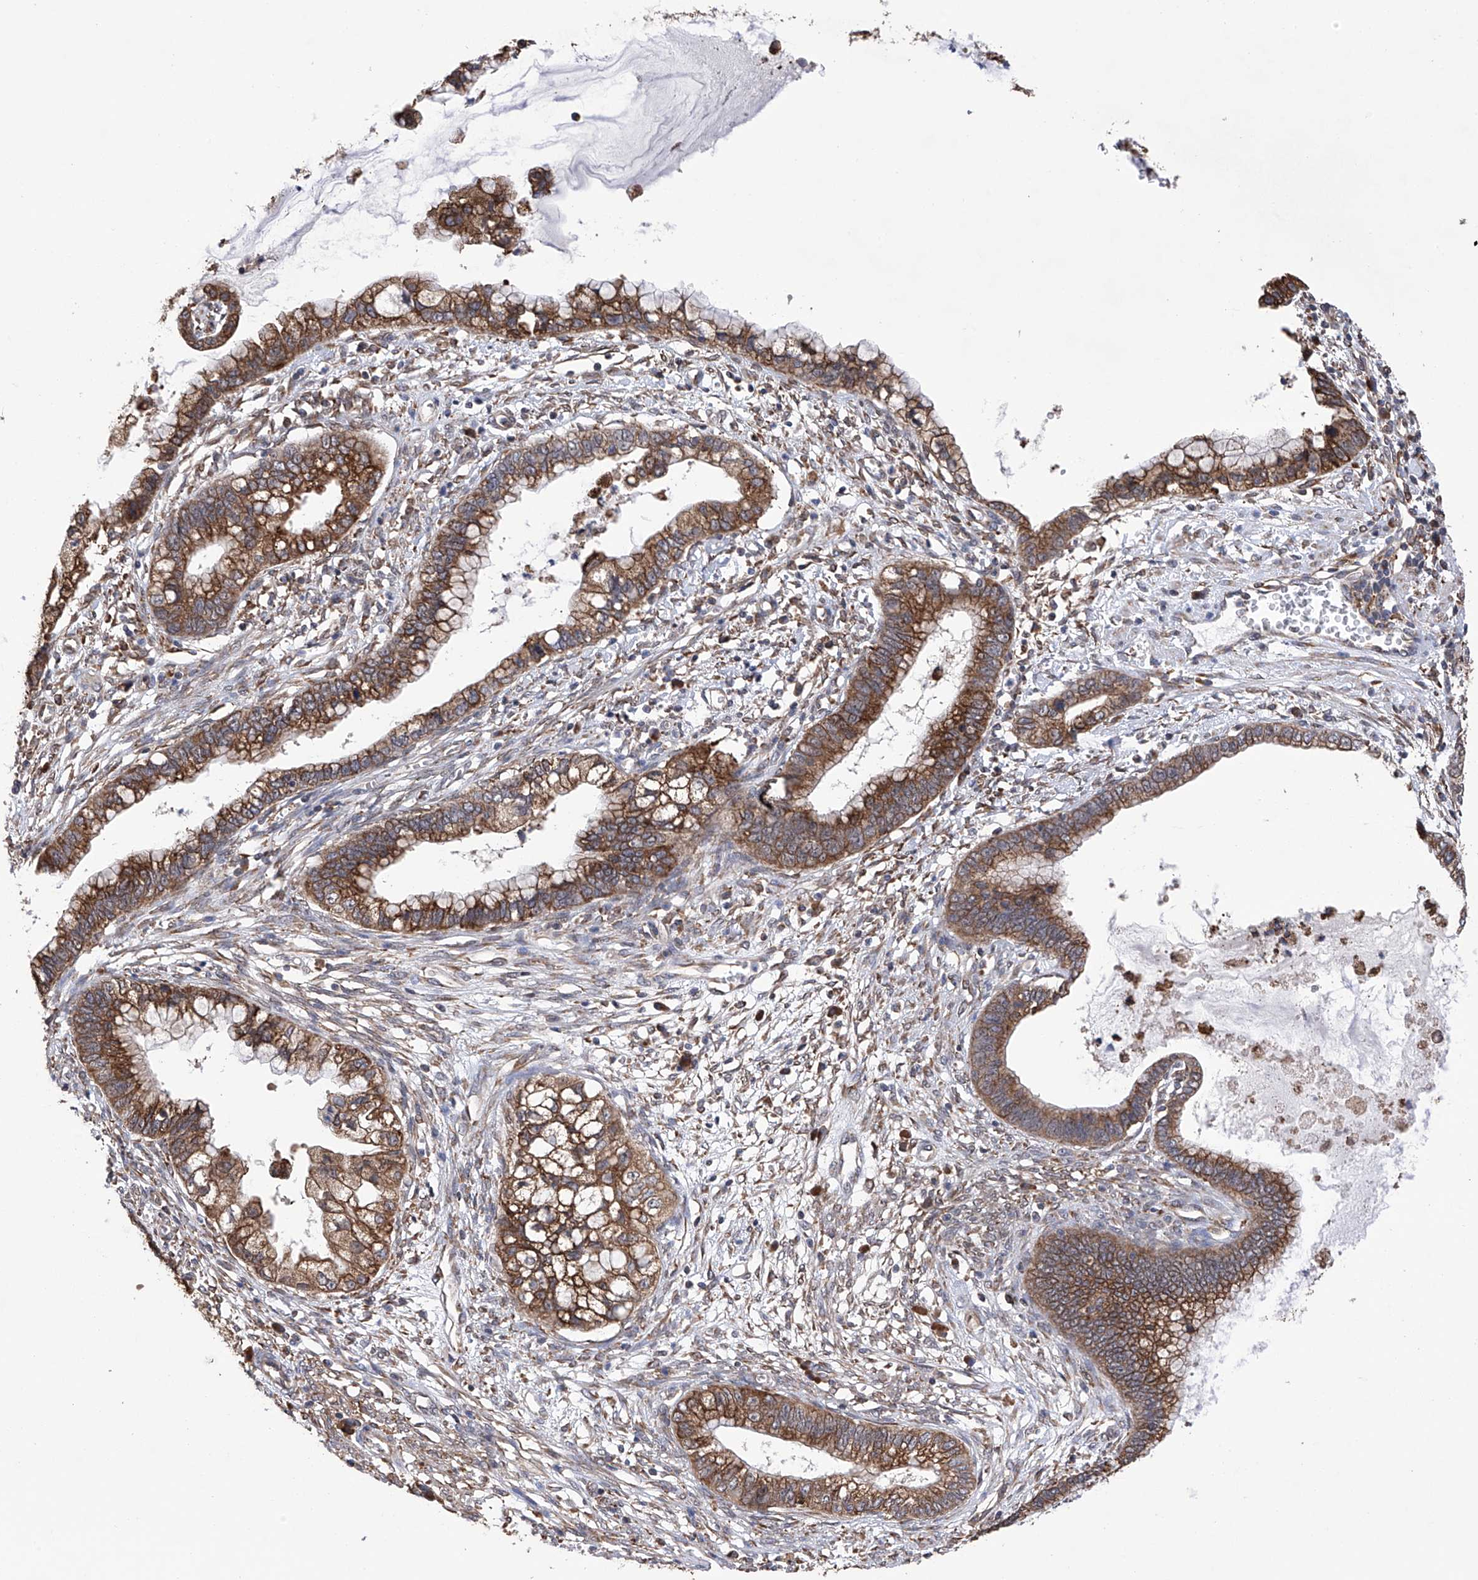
{"staining": {"intensity": "strong", "quantity": ">75%", "location": "cytoplasmic/membranous"}, "tissue": "cervical cancer", "cell_type": "Tumor cells", "image_type": "cancer", "snomed": [{"axis": "morphology", "description": "Adenocarcinoma, NOS"}, {"axis": "topography", "description": "Cervix"}], "caption": "A high amount of strong cytoplasmic/membranous staining is present in approximately >75% of tumor cells in cervical cancer (adenocarcinoma) tissue.", "gene": "DNAH8", "patient": {"sex": "female", "age": 44}}